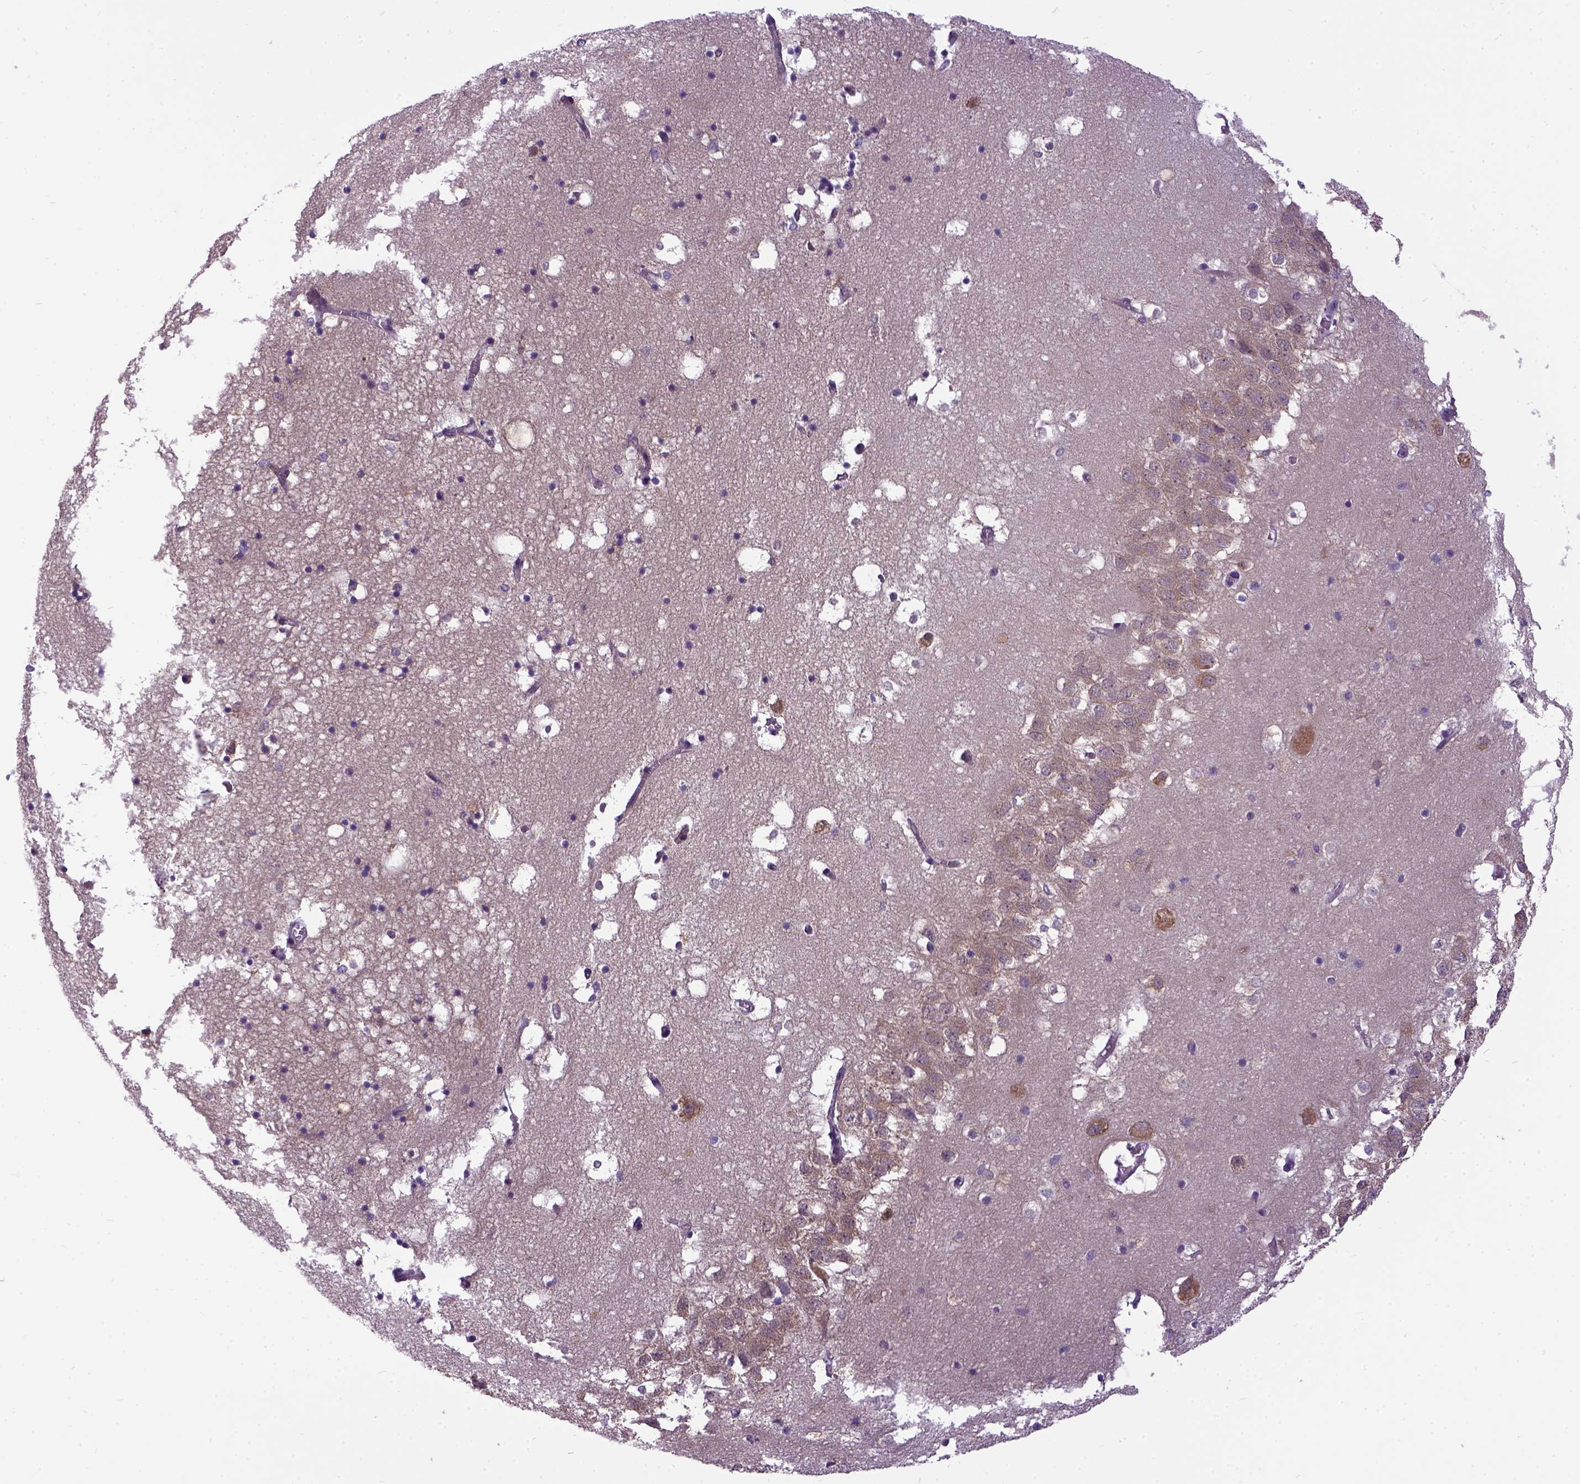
{"staining": {"intensity": "weak", "quantity": "<25%", "location": "cytoplasmic/membranous"}, "tissue": "hippocampus", "cell_type": "Glial cells", "image_type": "normal", "snomed": [{"axis": "morphology", "description": "Normal tissue, NOS"}, {"axis": "topography", "description": "Hippocampus"}], "caption": "This micrograph is of normal hippocampus stained with IHC to label a protein in brown with the nuclei are counter-stained blue. There is no expression in glial cells.", "gene": "NEK5", "patient": {"sex": "male", "age": 58}}